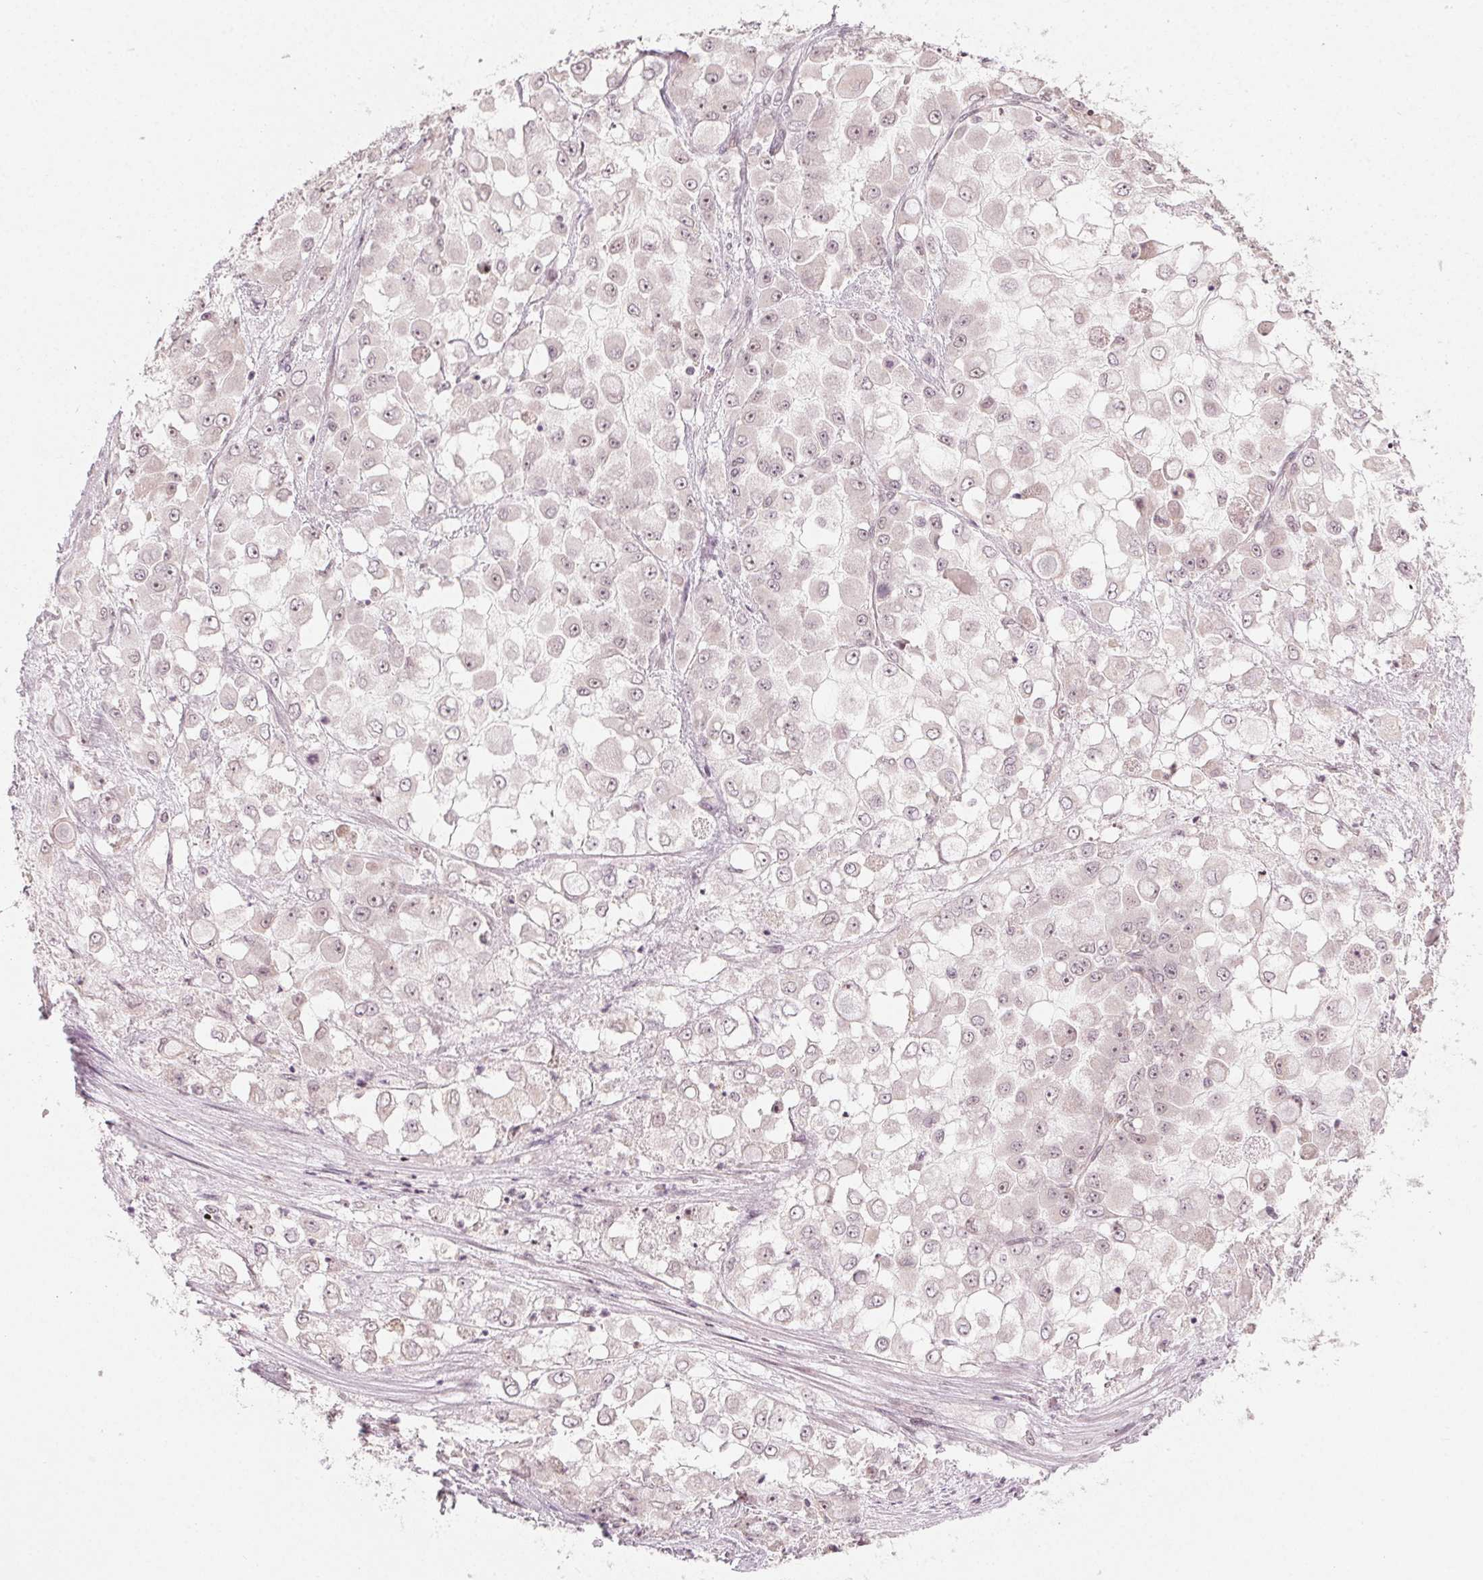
{"staining": {"intensity": "weak", "quantity": "<25%", "location": "cytoplasmic/membranous,nuclear"}, "tissue": "stomach cancer", "cell_type": "Tumor cells", "image_type": "cancer", "snomed": [{"axis": "morphology", "description": "Adenocarcinoma, NOS"}, {"axis": "topography", "description": "Stomach"}], "caption": "Tumor cells are negative for brown protein staining in adenocarcinoma (stomach).", "gene": "TUB", "patient": {"sex": "female", "age": 76}}